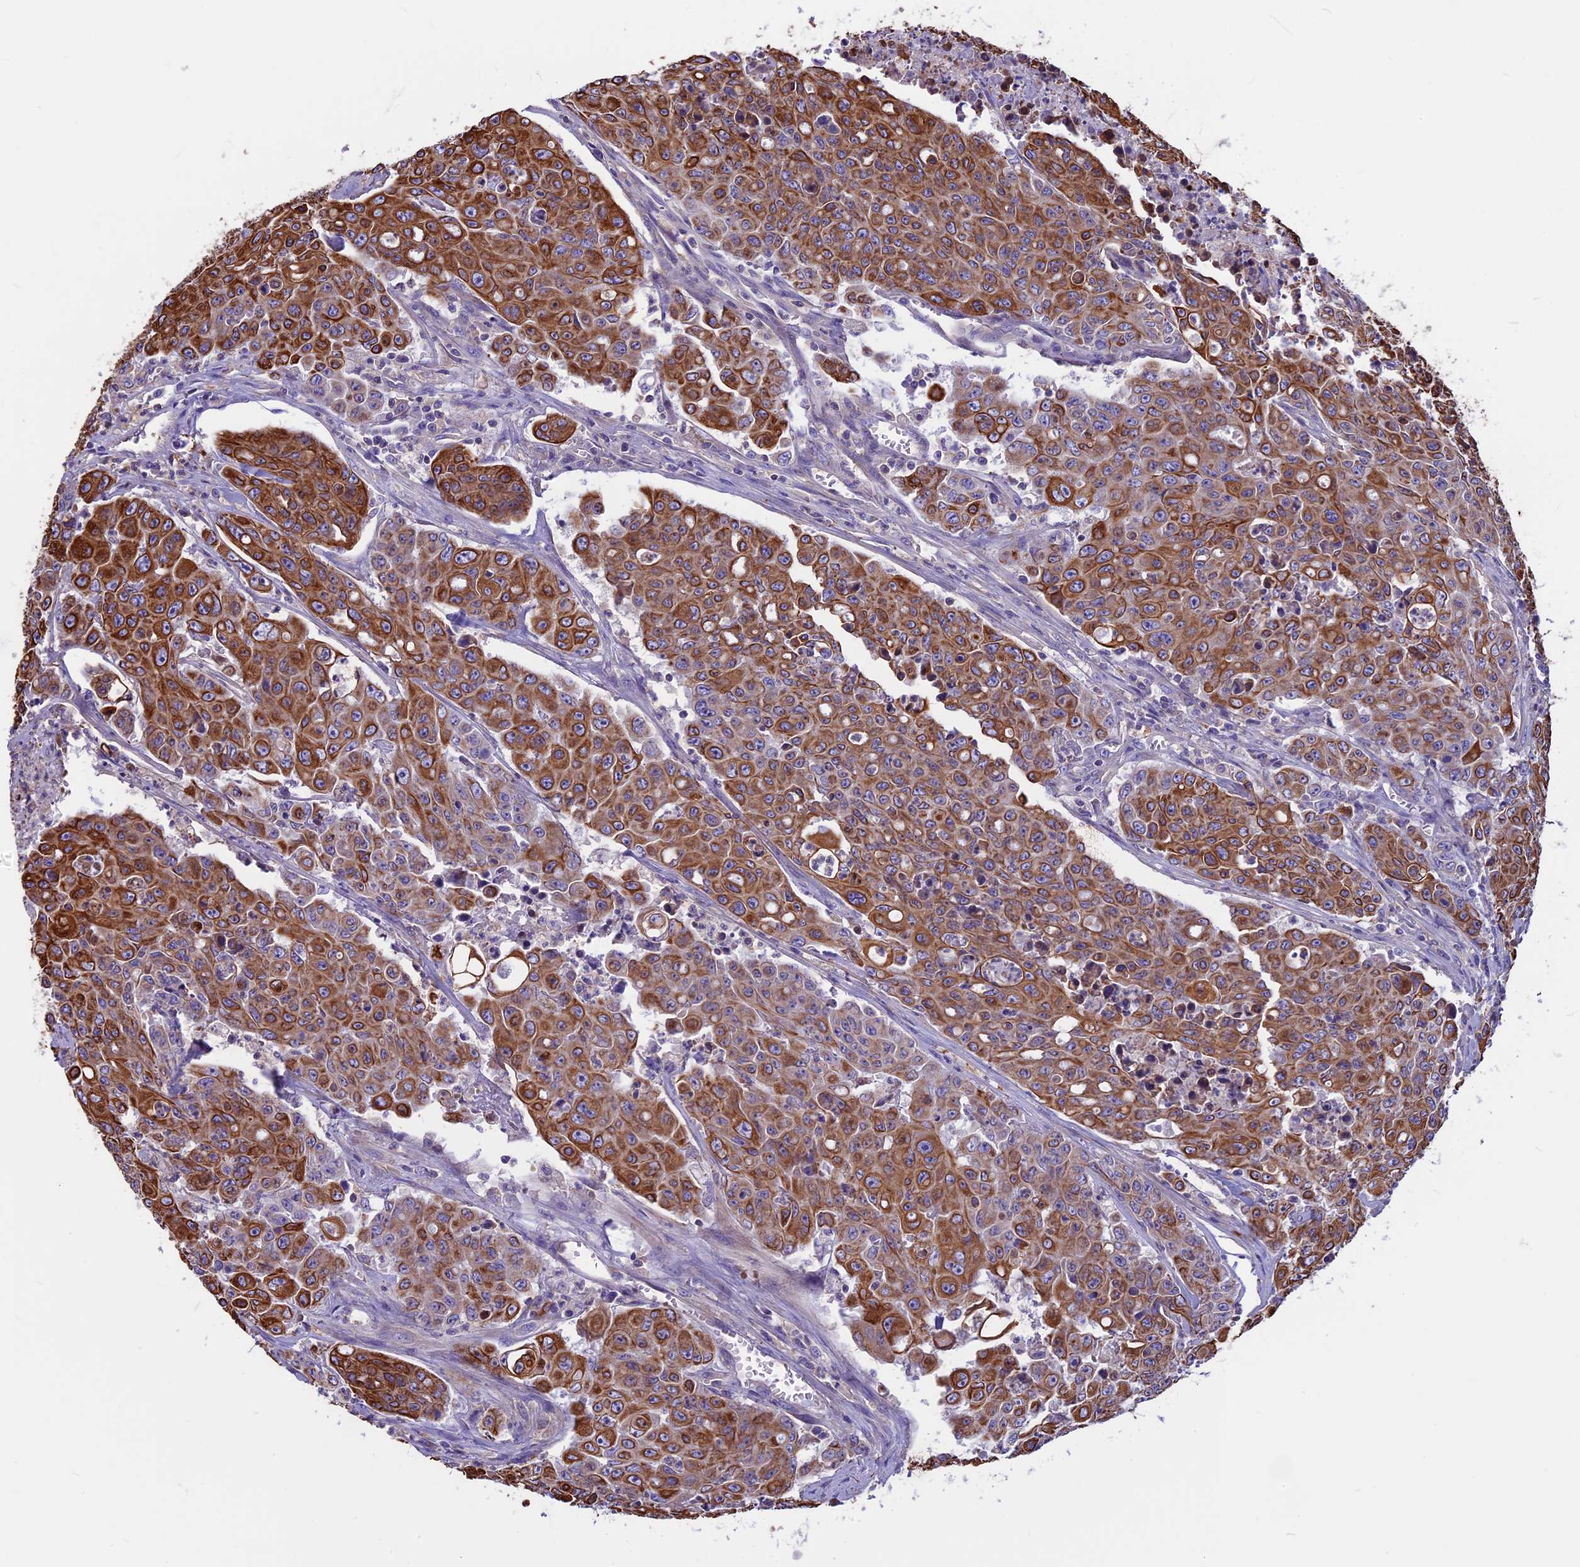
{"staining": {"intensity": "strong", "quantity": ">75%", "location": "cytoplasmic/membranous"}, "tissue": "colorectal cancer", "cell_type": "Tumor cells", "image_type": "cancer", "snomed": [{"axis": "morphology", "description": "Adenocarcinoma, NOS"}, {"axis": "topography", "description": "Colon"}], "caption": "Immunohistochemical staining of human colorectal cancer (adenocarcinoma) demonstrates high levels of strong cytoplasmic/membranous protein positivity in about >75% of tumor cells.", "gene": "CDAN1", "patient": {"sex": "male", "age": 51}}